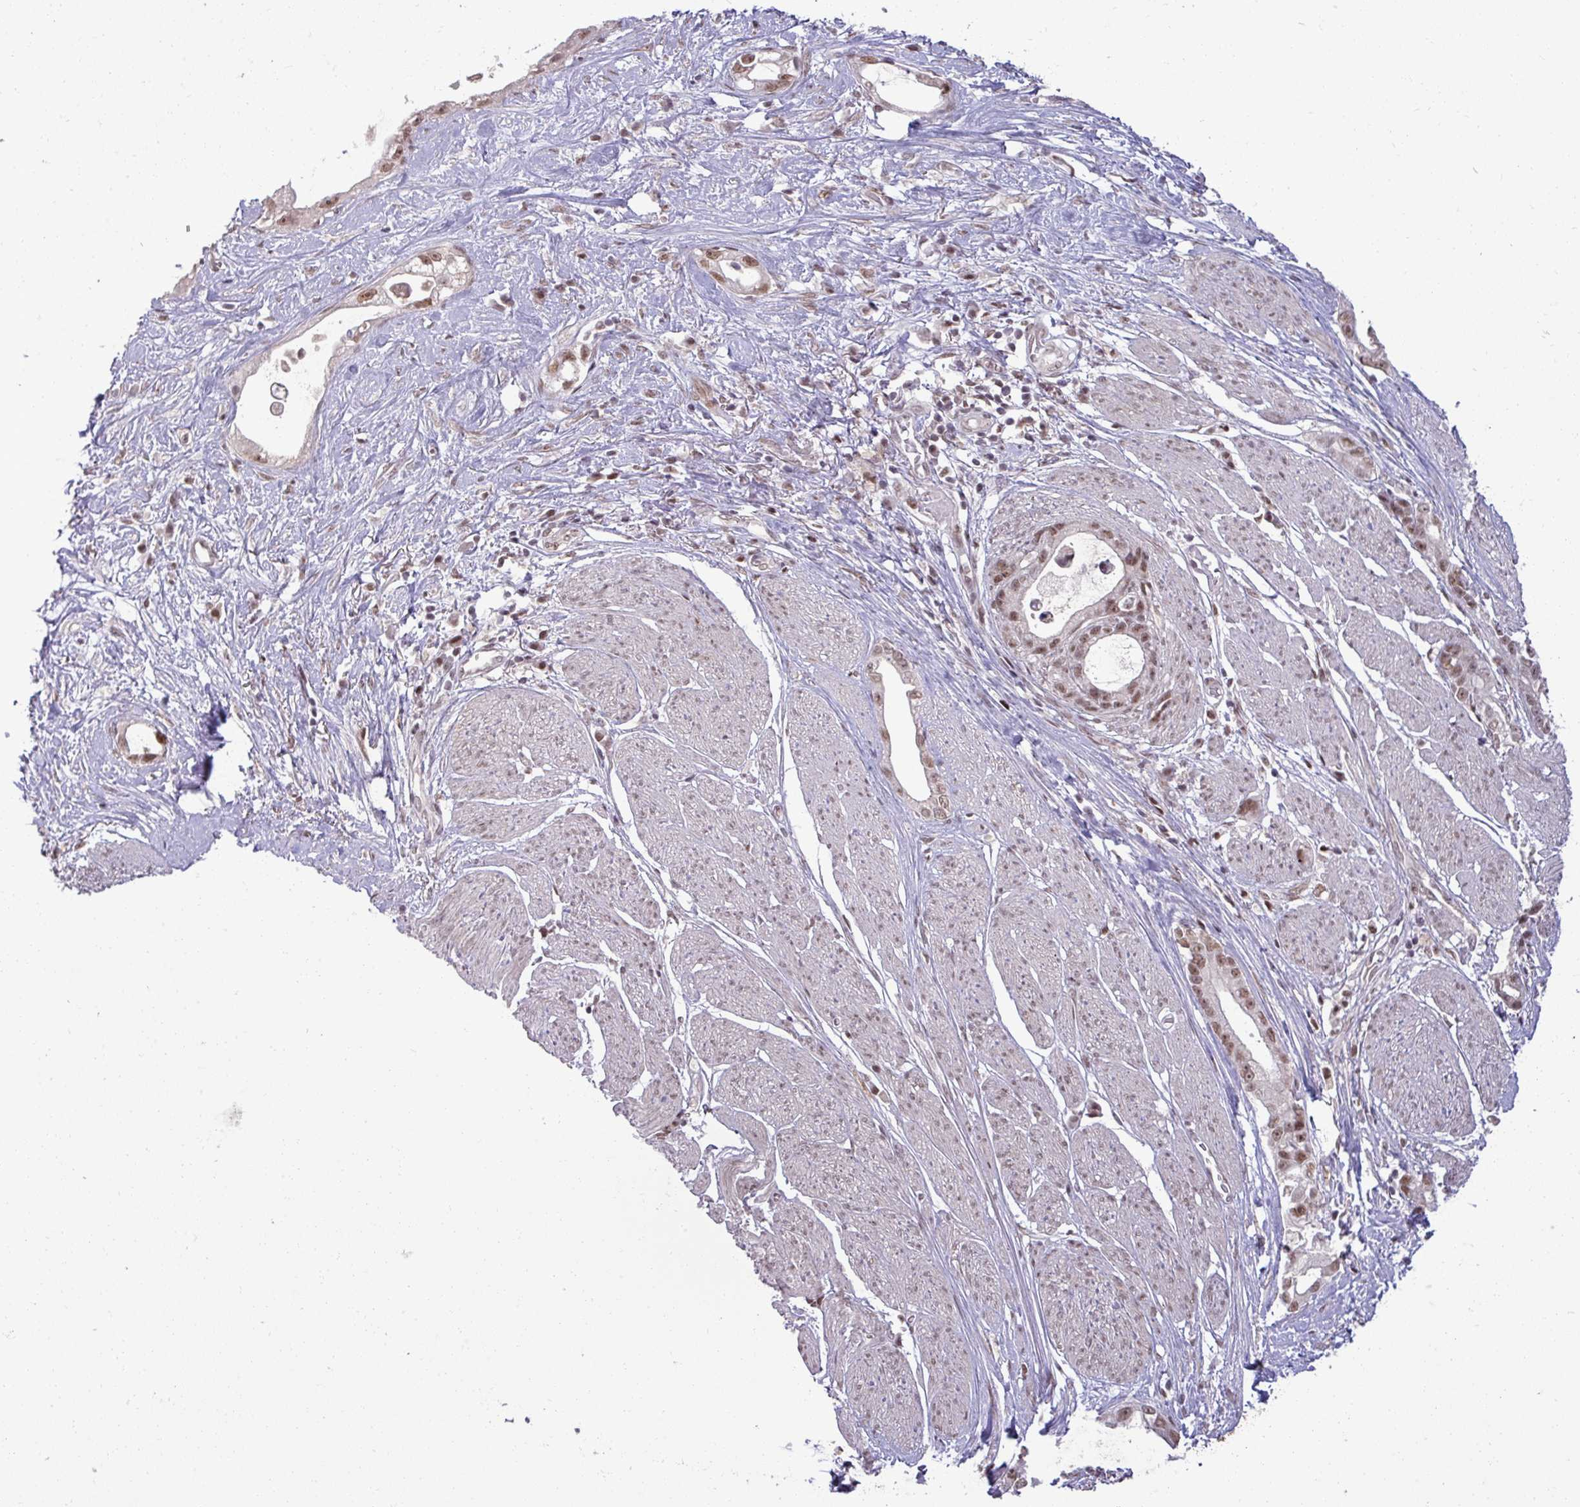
{"staining": {"intensity": "moderate", "quantity": ">75%", "location": "nuclear"}, "tissue": "stomach cancer", "cell_type": "Tumor cells", "image_type": "cancer", "snomed": [{"axis": "morphology", "description": "Adenocarcinoma, NOS"}, {"axis": "topography", "description": "Stomach"}], "caption": "An immunohistochemistry (IHC) histopathology image of neoplastic tissue is shown. Protein staining in brown shows moderate nuclear positivity in stomach cancer within tumor cells. Immunohistochemistry (ihc) stains the protein in brown and the nuclei are stained blue.", "gene": "PTPN20", "patient": {"sex": "male", "age": 55}}